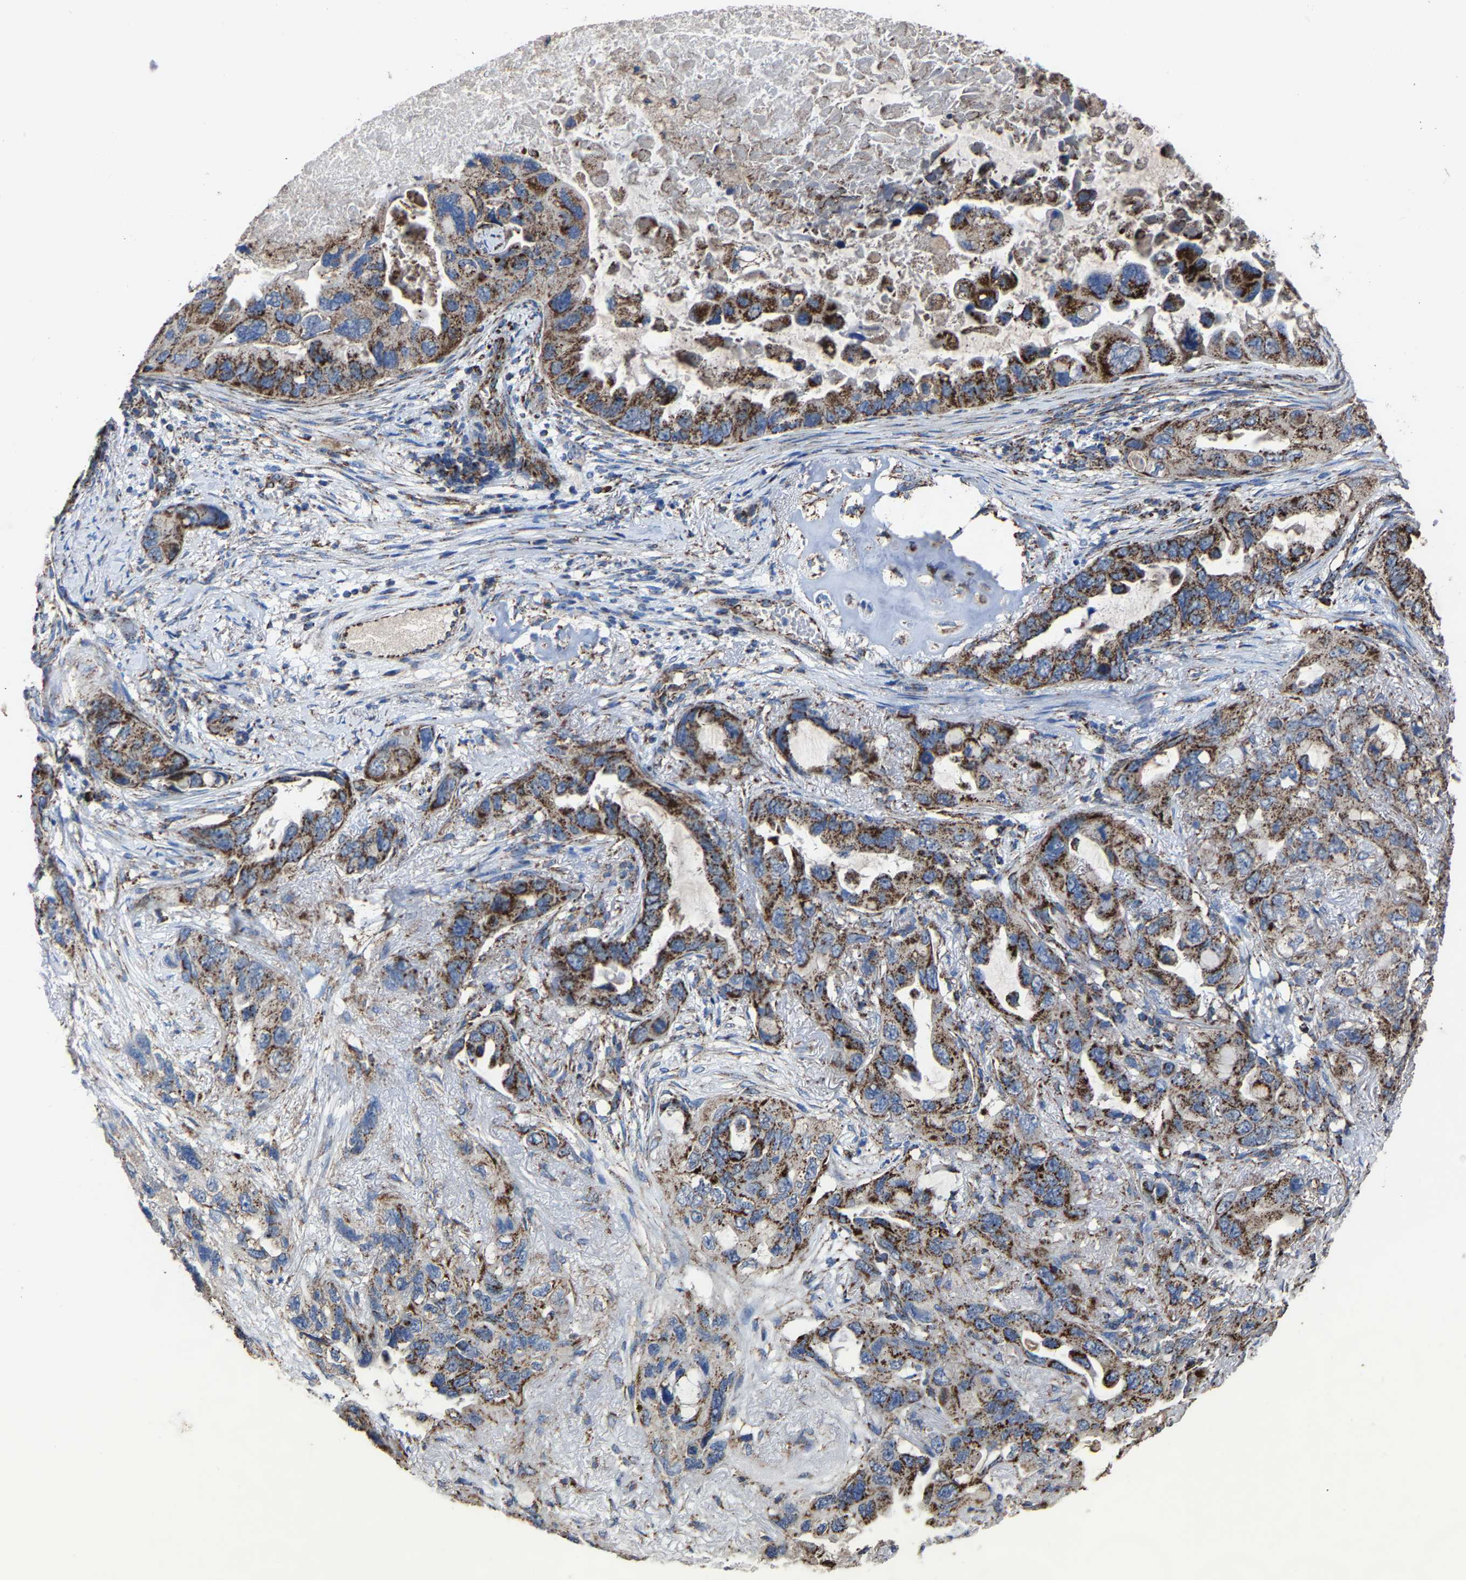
{"staining": {"intensity": "strong", "quantity": ">75%", "location": "cytoplasmic/membranous"}, "tissue": "lung cancer", "cell_type": "Tumor cells", "image_type": "cancer", "snomed": [{"axis": "morphology", "description": "Squamous cell carcinoma, NOS"}, {"axis": "topography", "description": "Lung"}], "caption": "DAB immunohistochemical staining of human lung cancer shows strong cytoplasmic/membranous protein expression in about >75% of tumor cells.", "gene": "NDUFV3", "patient": {"sex": "female", "age": 73}}